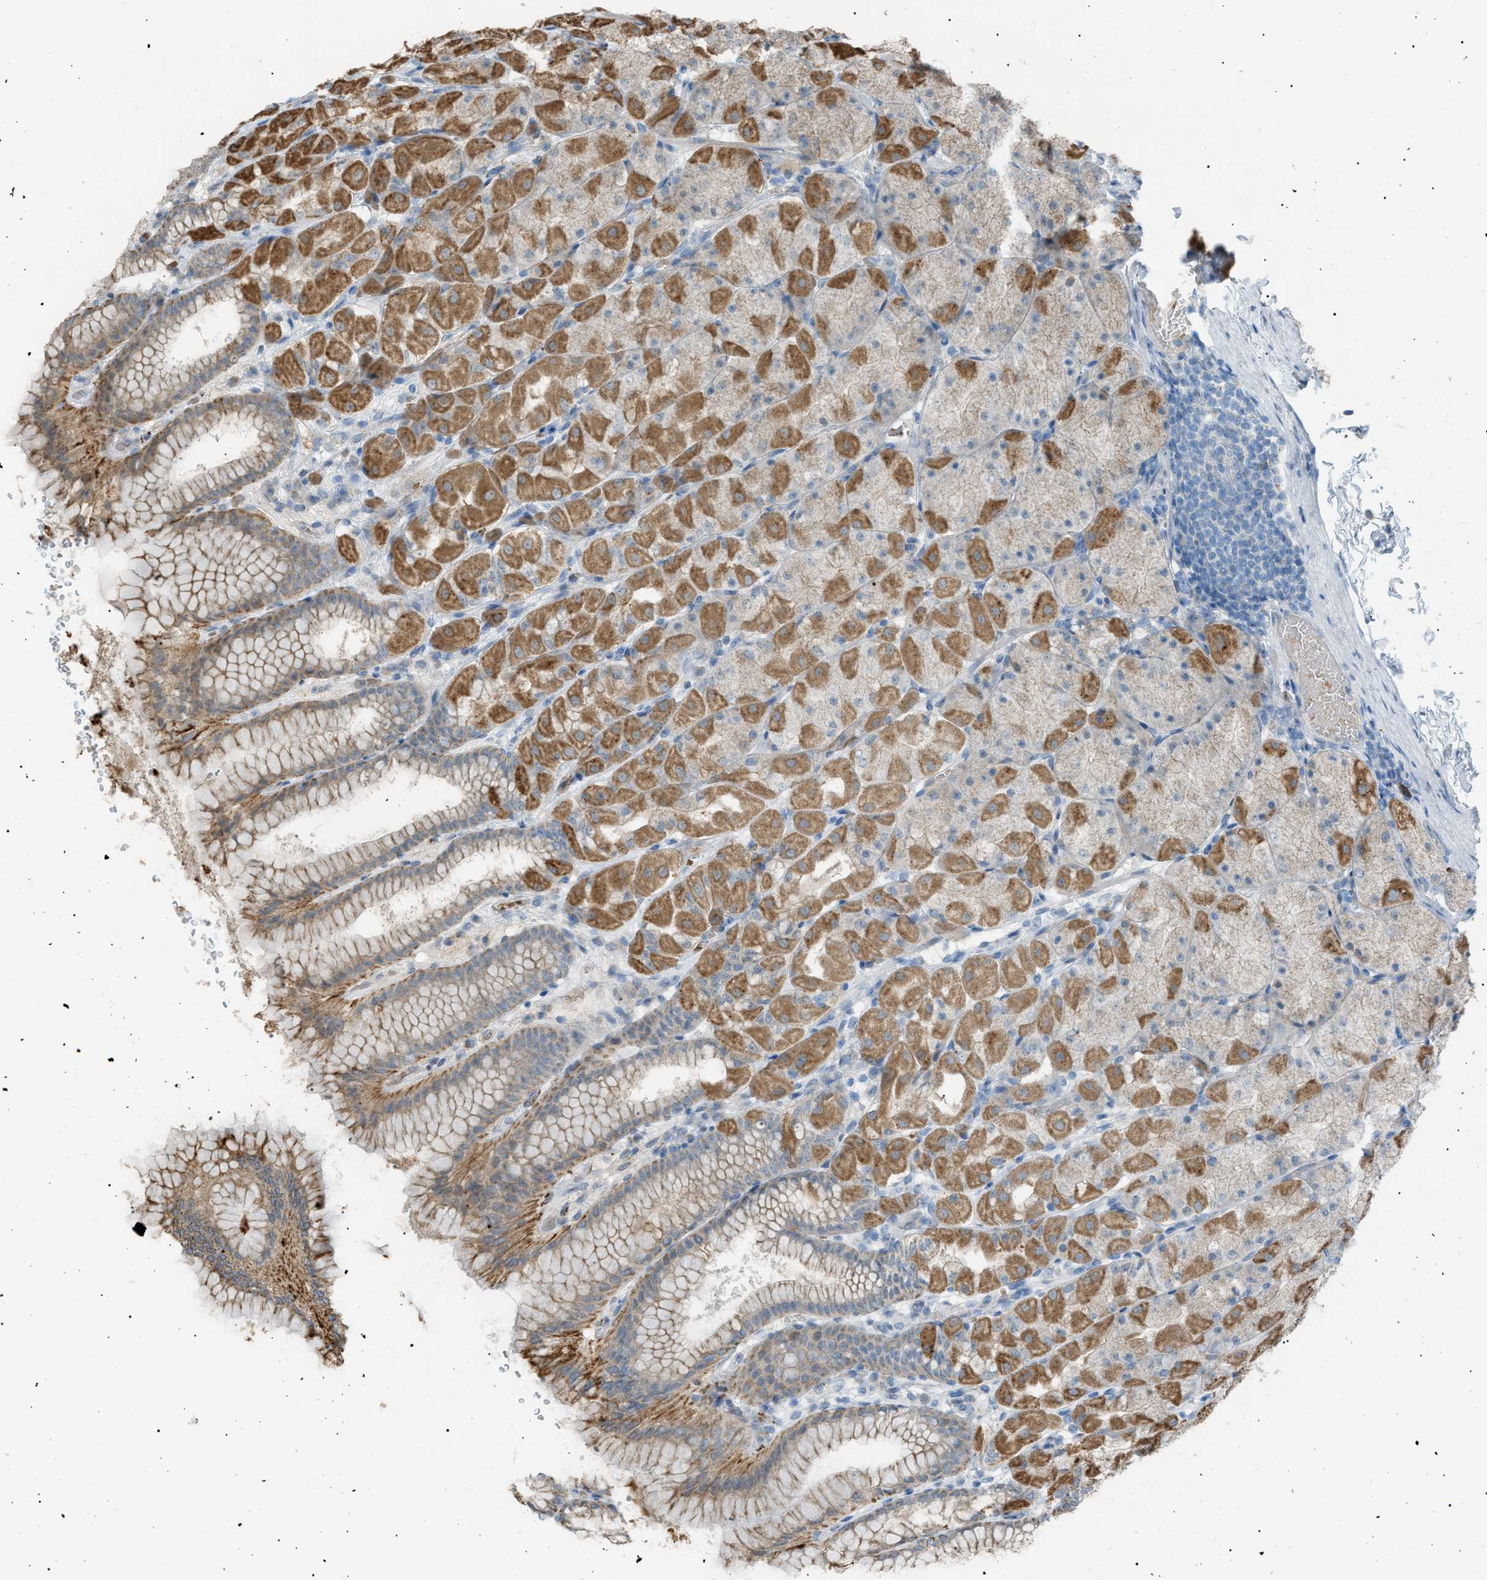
{"staining": {"intensity": "moderate", "quantity": "25%-75%", "location": "cytoplasmic/membranous"}, "tissue": "stomach", "cell_type": "Glandular cells", "image_type": "normal", "snomed": [{"axis": "morphology", "description": "Normal tissue, NOS"}, {"axis": "topography", "description": "Stomach, upper"}], "caption": "A histopathology image of stomach stained for a protein exhibits moderate cytoplasmic/membranous brown staining in glandular cells.", "gene": "ZNF516", "patient": {"sex": "female", "age": 56}}